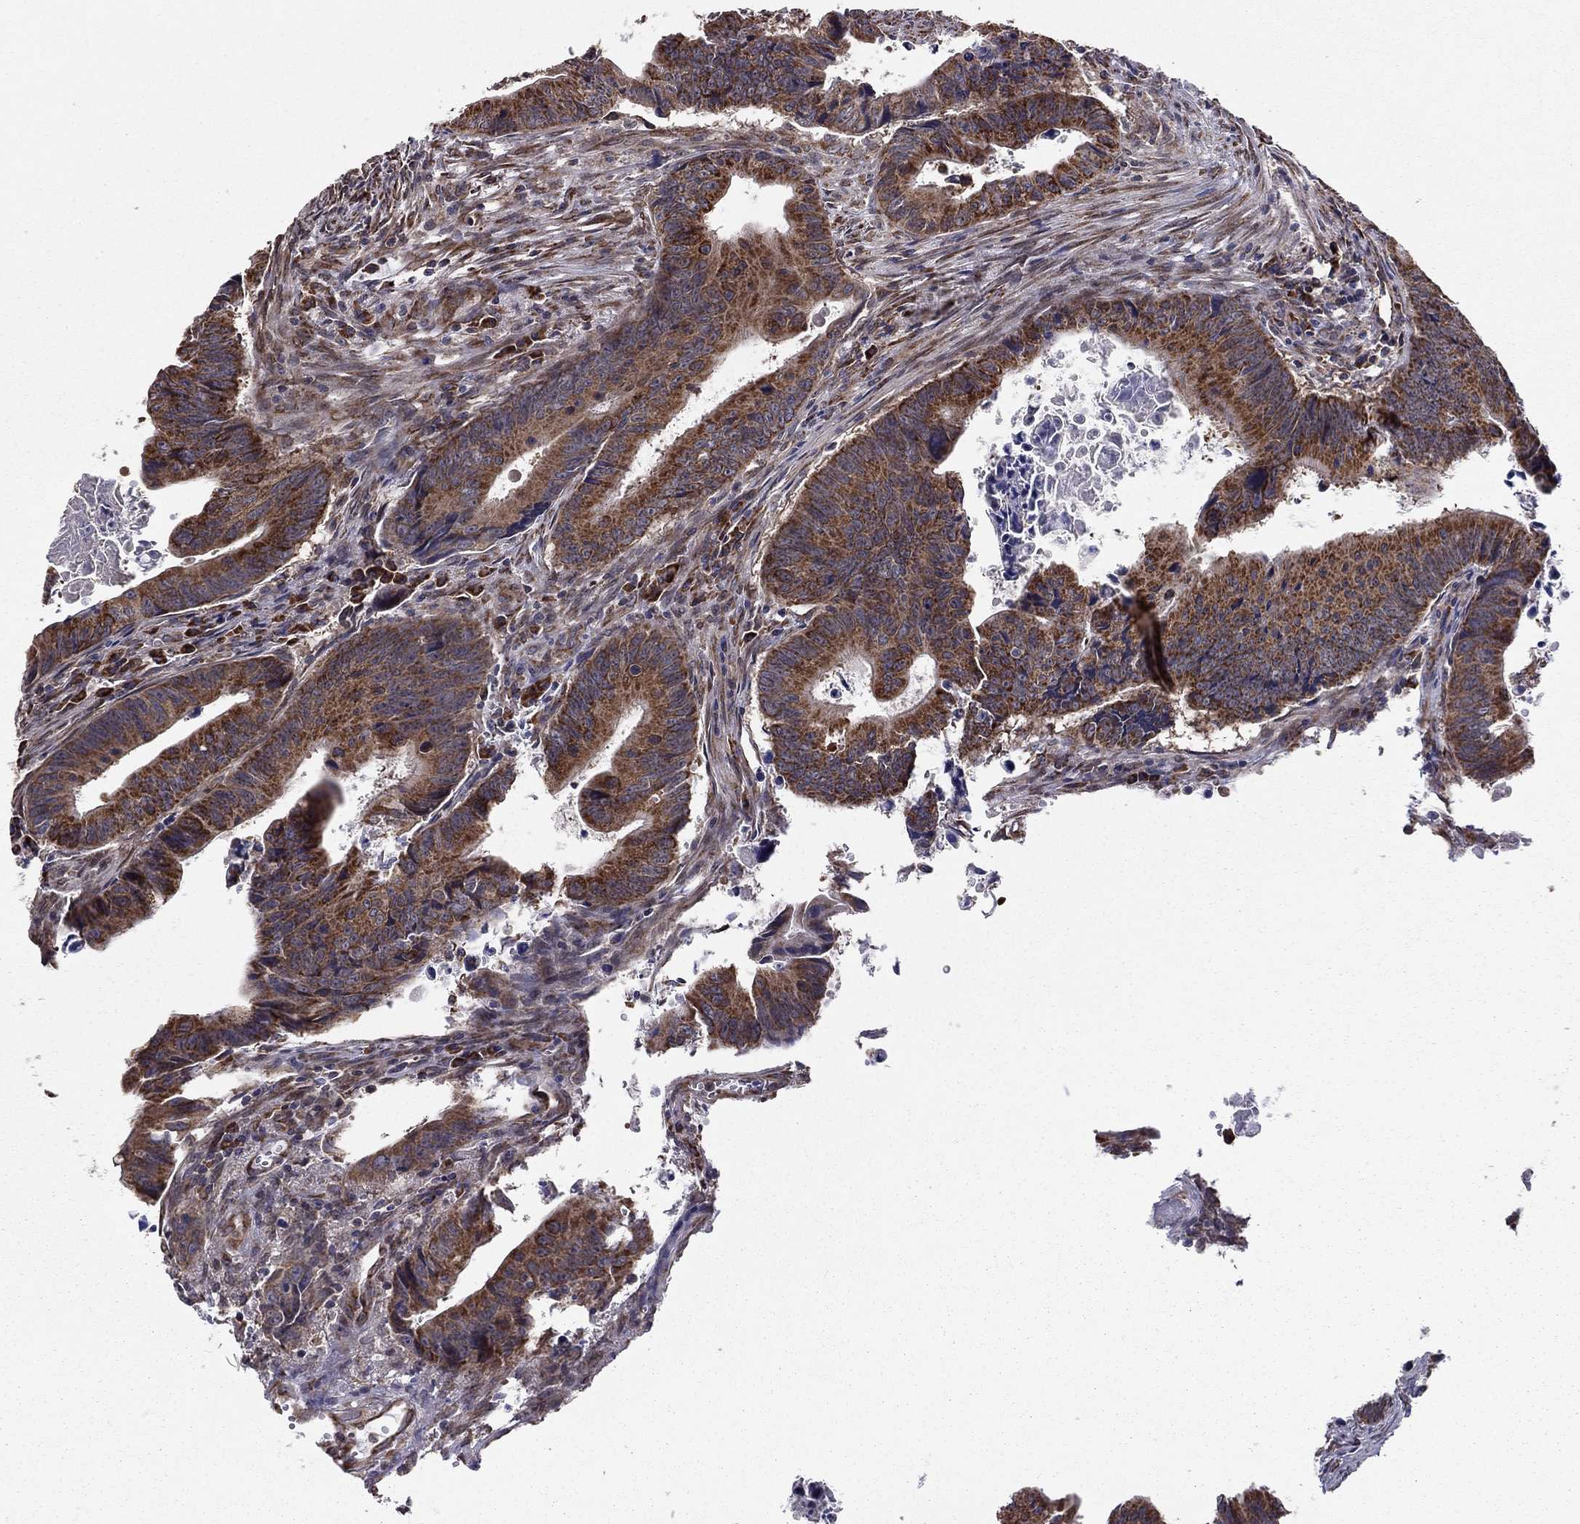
{"staining": {"intensity": "strong", "quantity": ">75%", "location": "cytoplasmic/membranous"}, "tissue": "colorectal cancer", "cell_type": "Tumor cells", "image_type": "cancer", "snomed": [{"axis": "morphology", "description": "Adenocarcinoma, NOS"}, {"axis": "topography", "description": "Colon"}], "caption": "Colorectal cancer (adenocarcinoma) stained with DAB immunohistochemistry (IHC) demonstrates high levels of strong cytoplasmic/membranous expression in about >75% of tumor cells.", "gene": "NKIRAS1", "patient": {"sex": "female", "age": 87}}